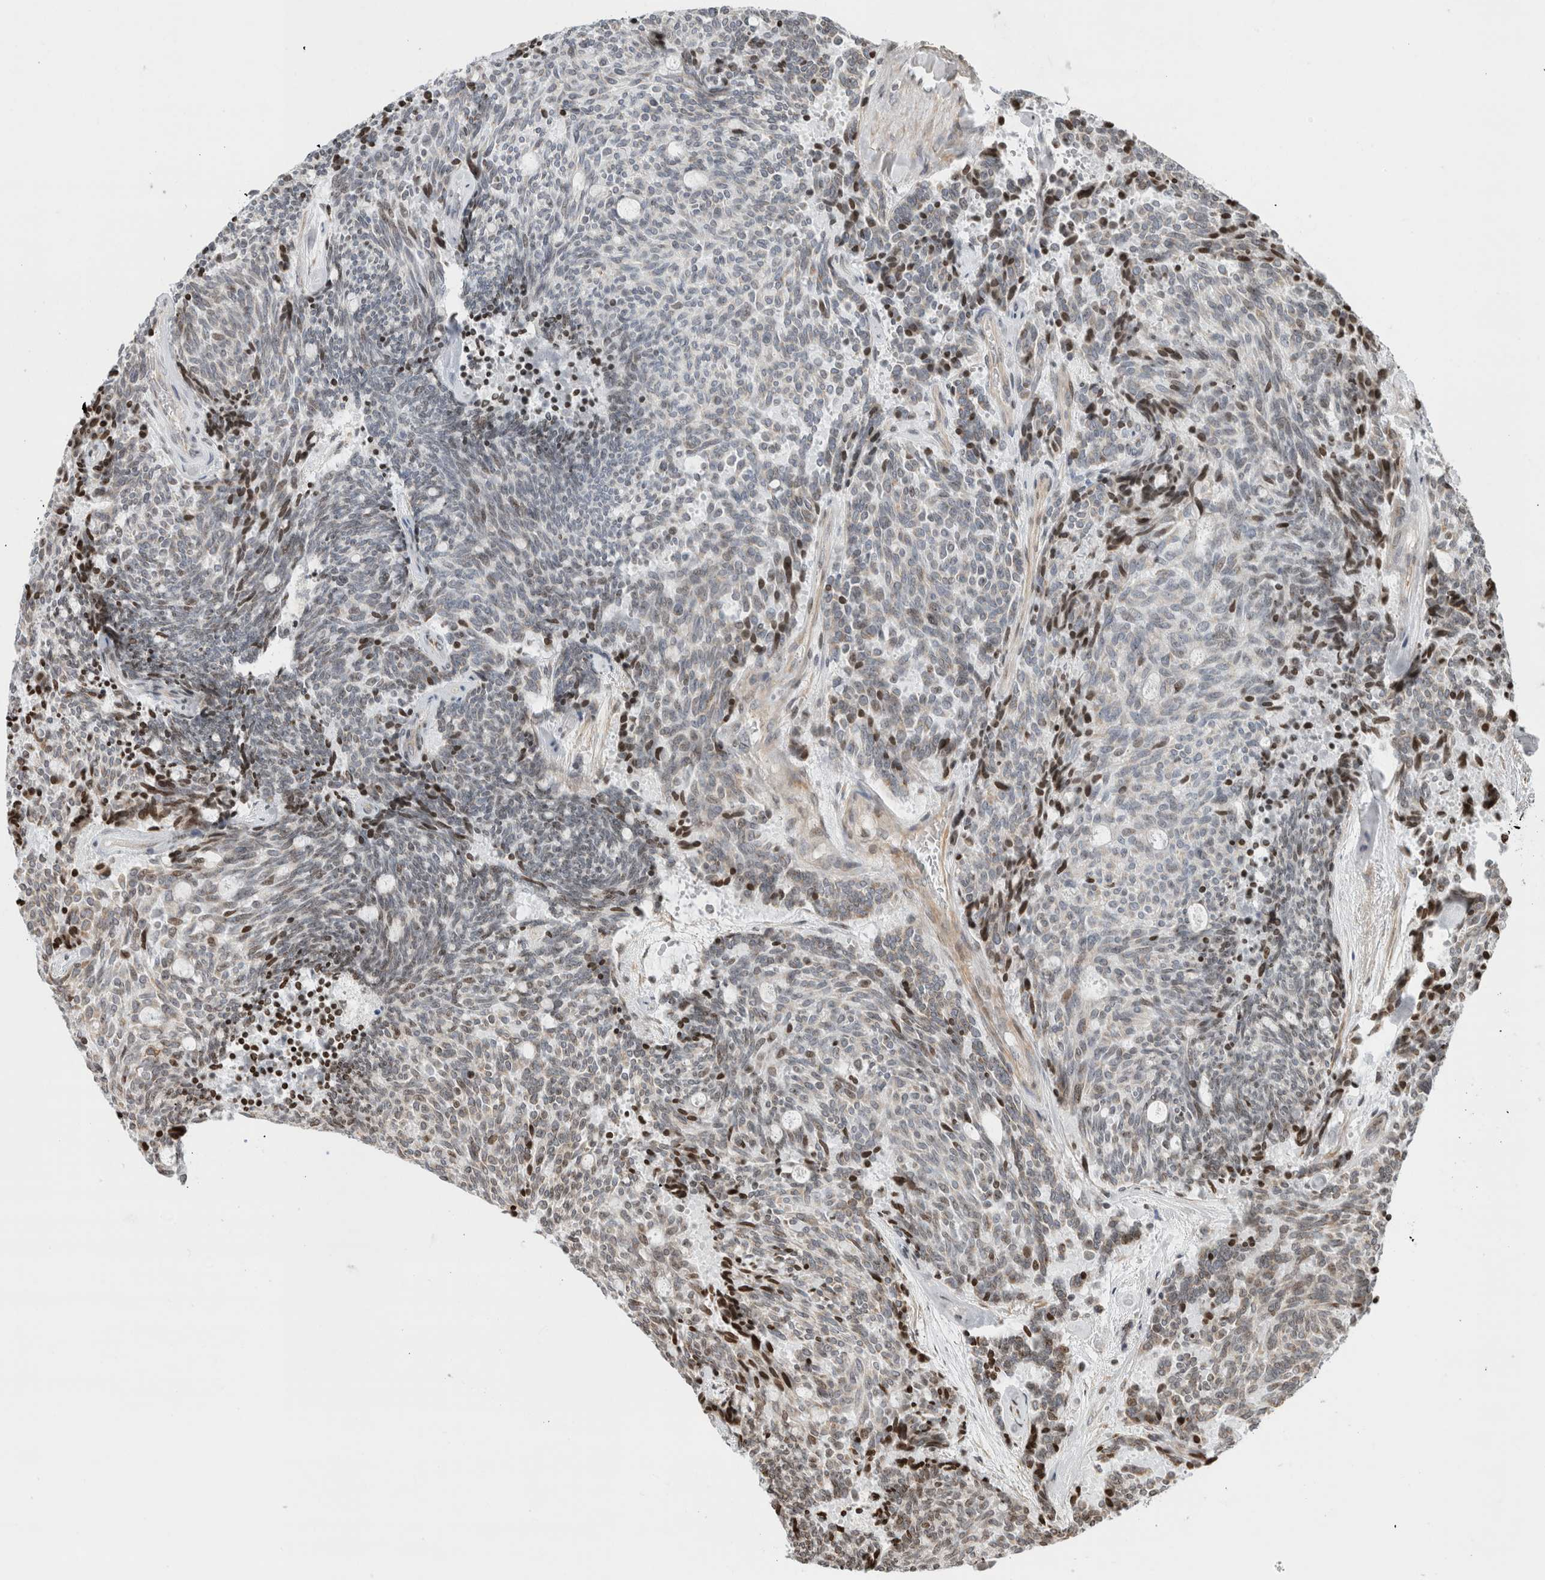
{"staining": {"intensity": "moderate", "quantity": "<25%", "location": "nuclear"}, "tissue": "carcinoid", "cell_type": "Tumor cells", "image_type": "cancer", "snomed": [{"axis": "morphology", "description": "Carcinoid, malignant, NOS"}, {"axis": "topography", "description": "Pancreas"}], "caption": "Immunohistochemistry photomicrograph of carcinoid stained for a protein (brown), which reveals low levels of moderate nuclear staining in approximately <25% of tumor cells.", "gene": "GINS4", "patient": {"sex": "female", "age": 54}}